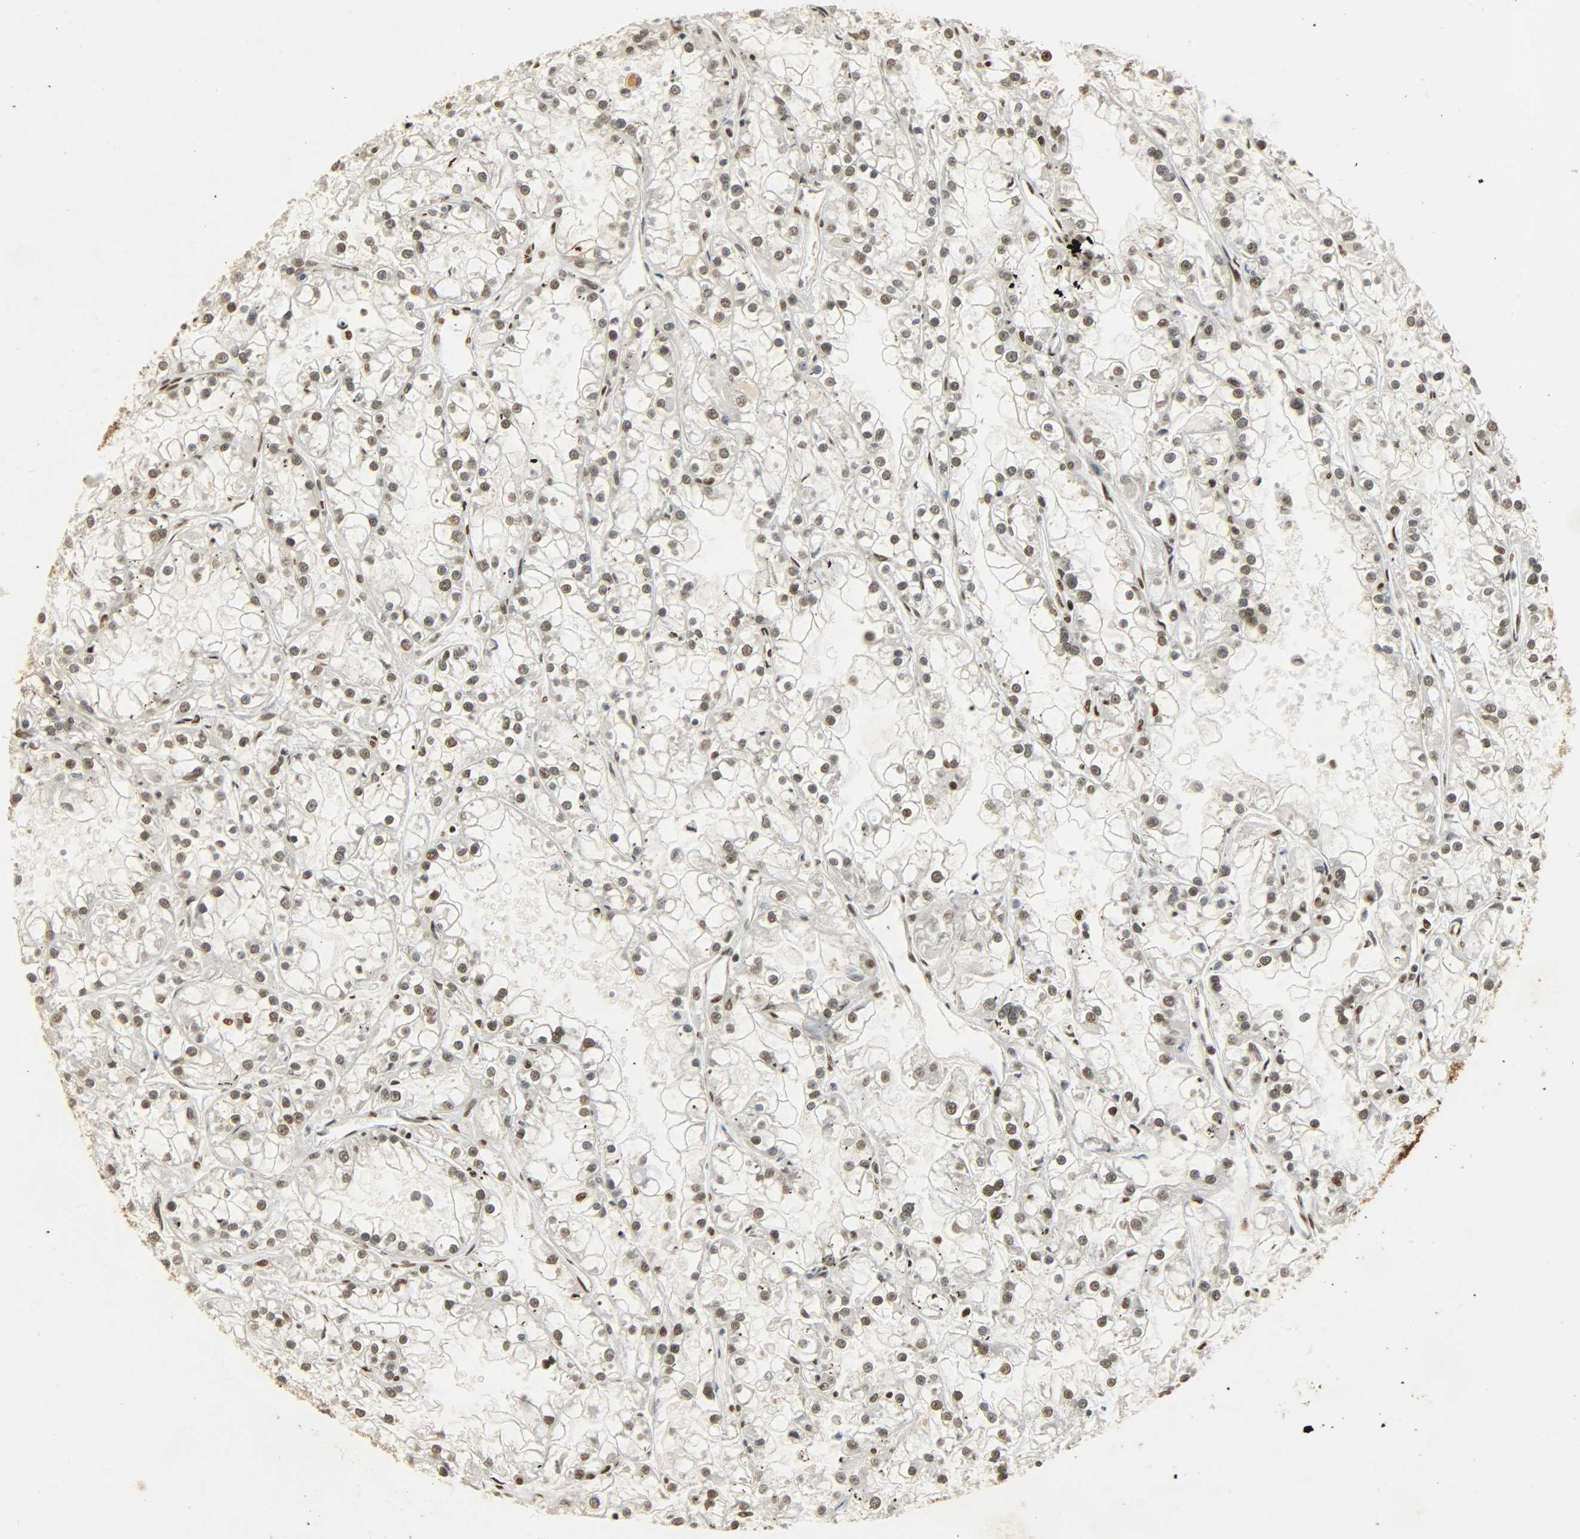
{"staining": {"intensity": "moderate", "quantity": "25%-75%", "location": "nuclear"}, "tissue": "renal cancer", "cell_type": "Tumor cells", "image_type": "cancer", "snomed": [{"axis": "morphology", "description": "Adenocarcinoma, NOS"}, {"axis": "topography", "description": "Kidney"}], "caption": "IHC (DAB (3,3'-diaminobenzidine)) staining of renal adenocarcinoma shows moderate nuclear protein positivity in about 25%-75% of tumor cells.", "gene": "KHDRBS1", "patient": {"sex": "female", "age": 52}}